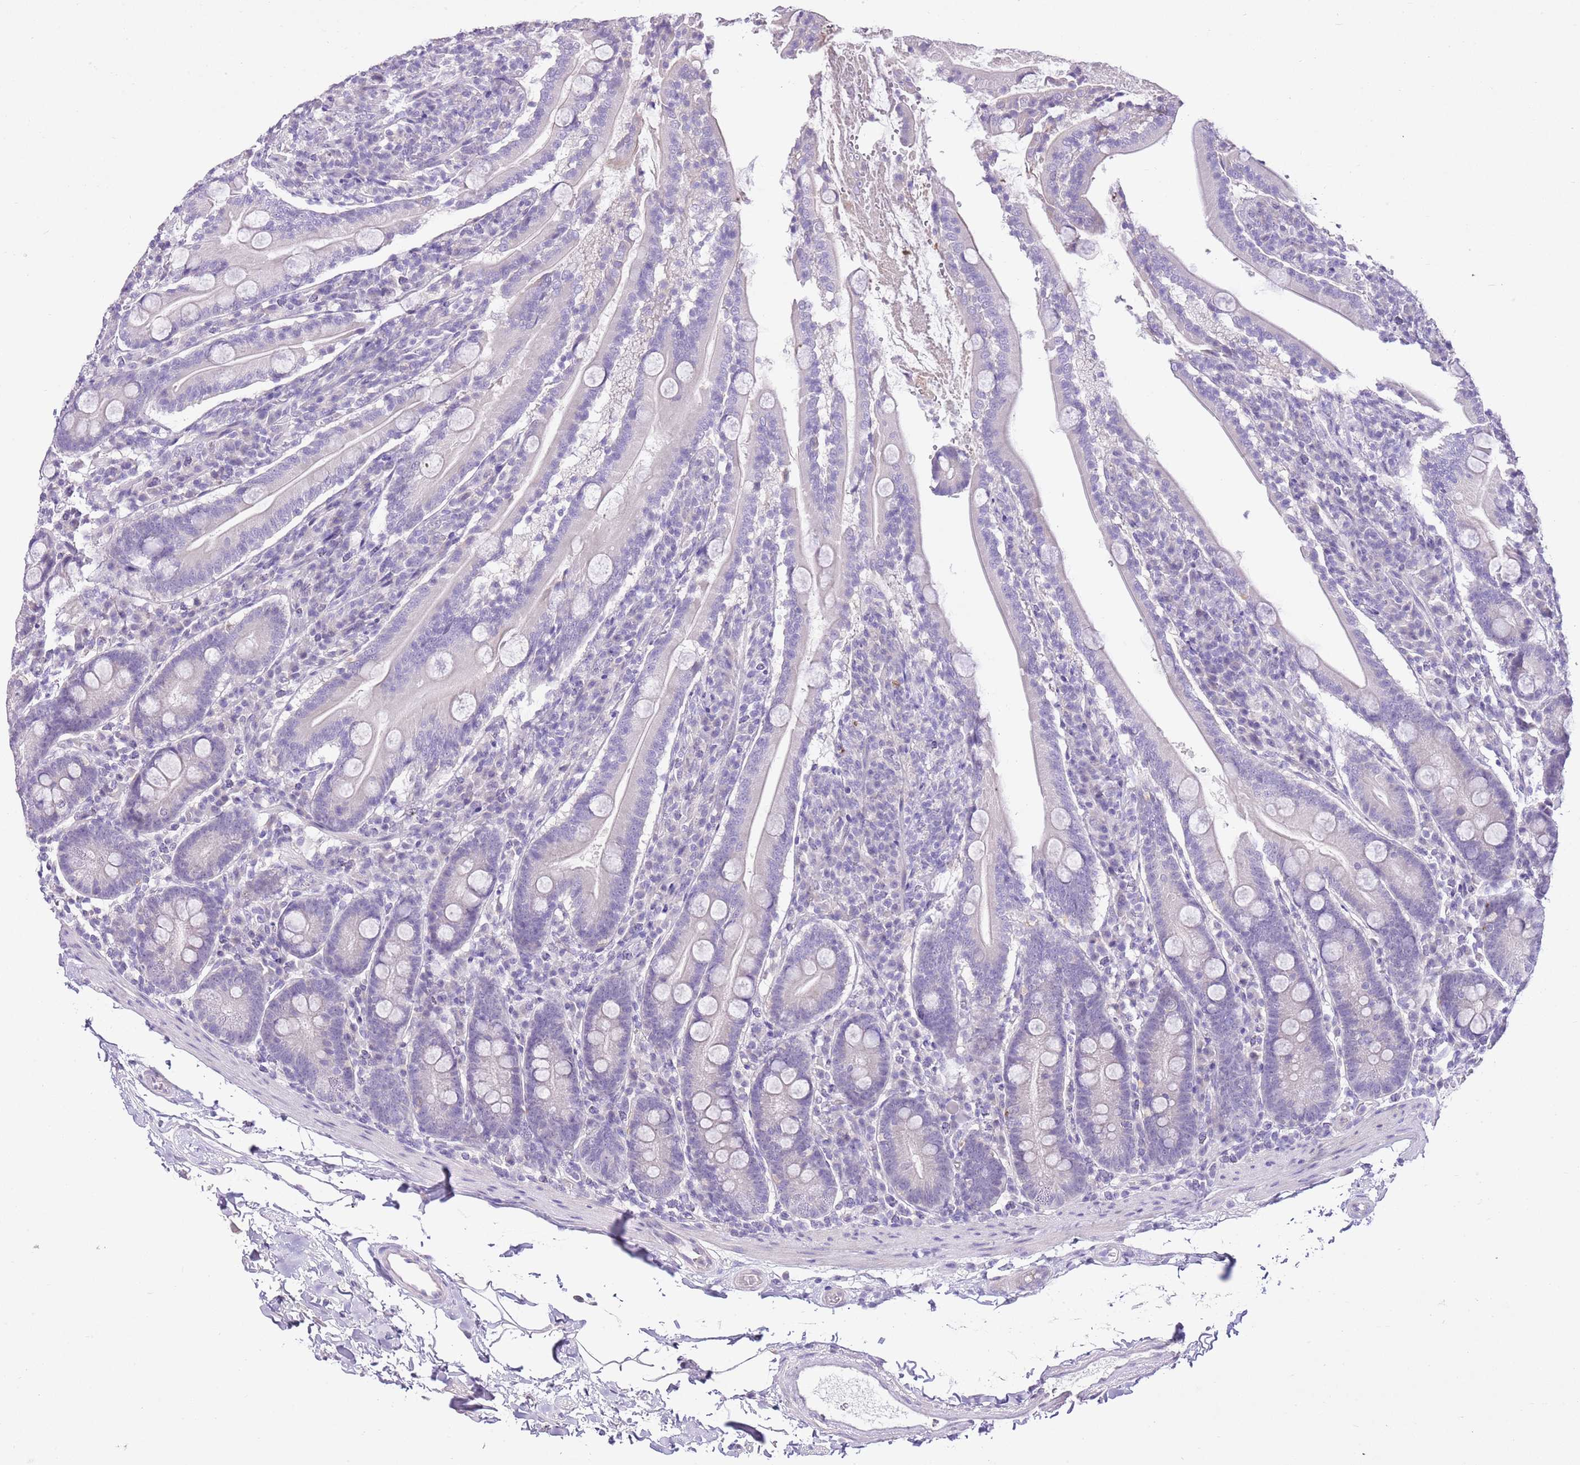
{"staining": {"intensity": "negative", "quantity": "none", "location": "none"}, "tissue": "duodenum", "cell_type": "Glandular cells", "image_type": "normal", "snomed": [{"axis": "morphology", "description": "Normal tissue, NOS"}, {"axis": "topography", "description": "Duodenum"}], "caption": "A high-resolution micrograph shows immunohistochemistry staining of unremarkable duodenum, which demonstrates no significant positivity in glandular cells.", "gene": "XPO7", "patient": {"sex": "male", "age": 35}}